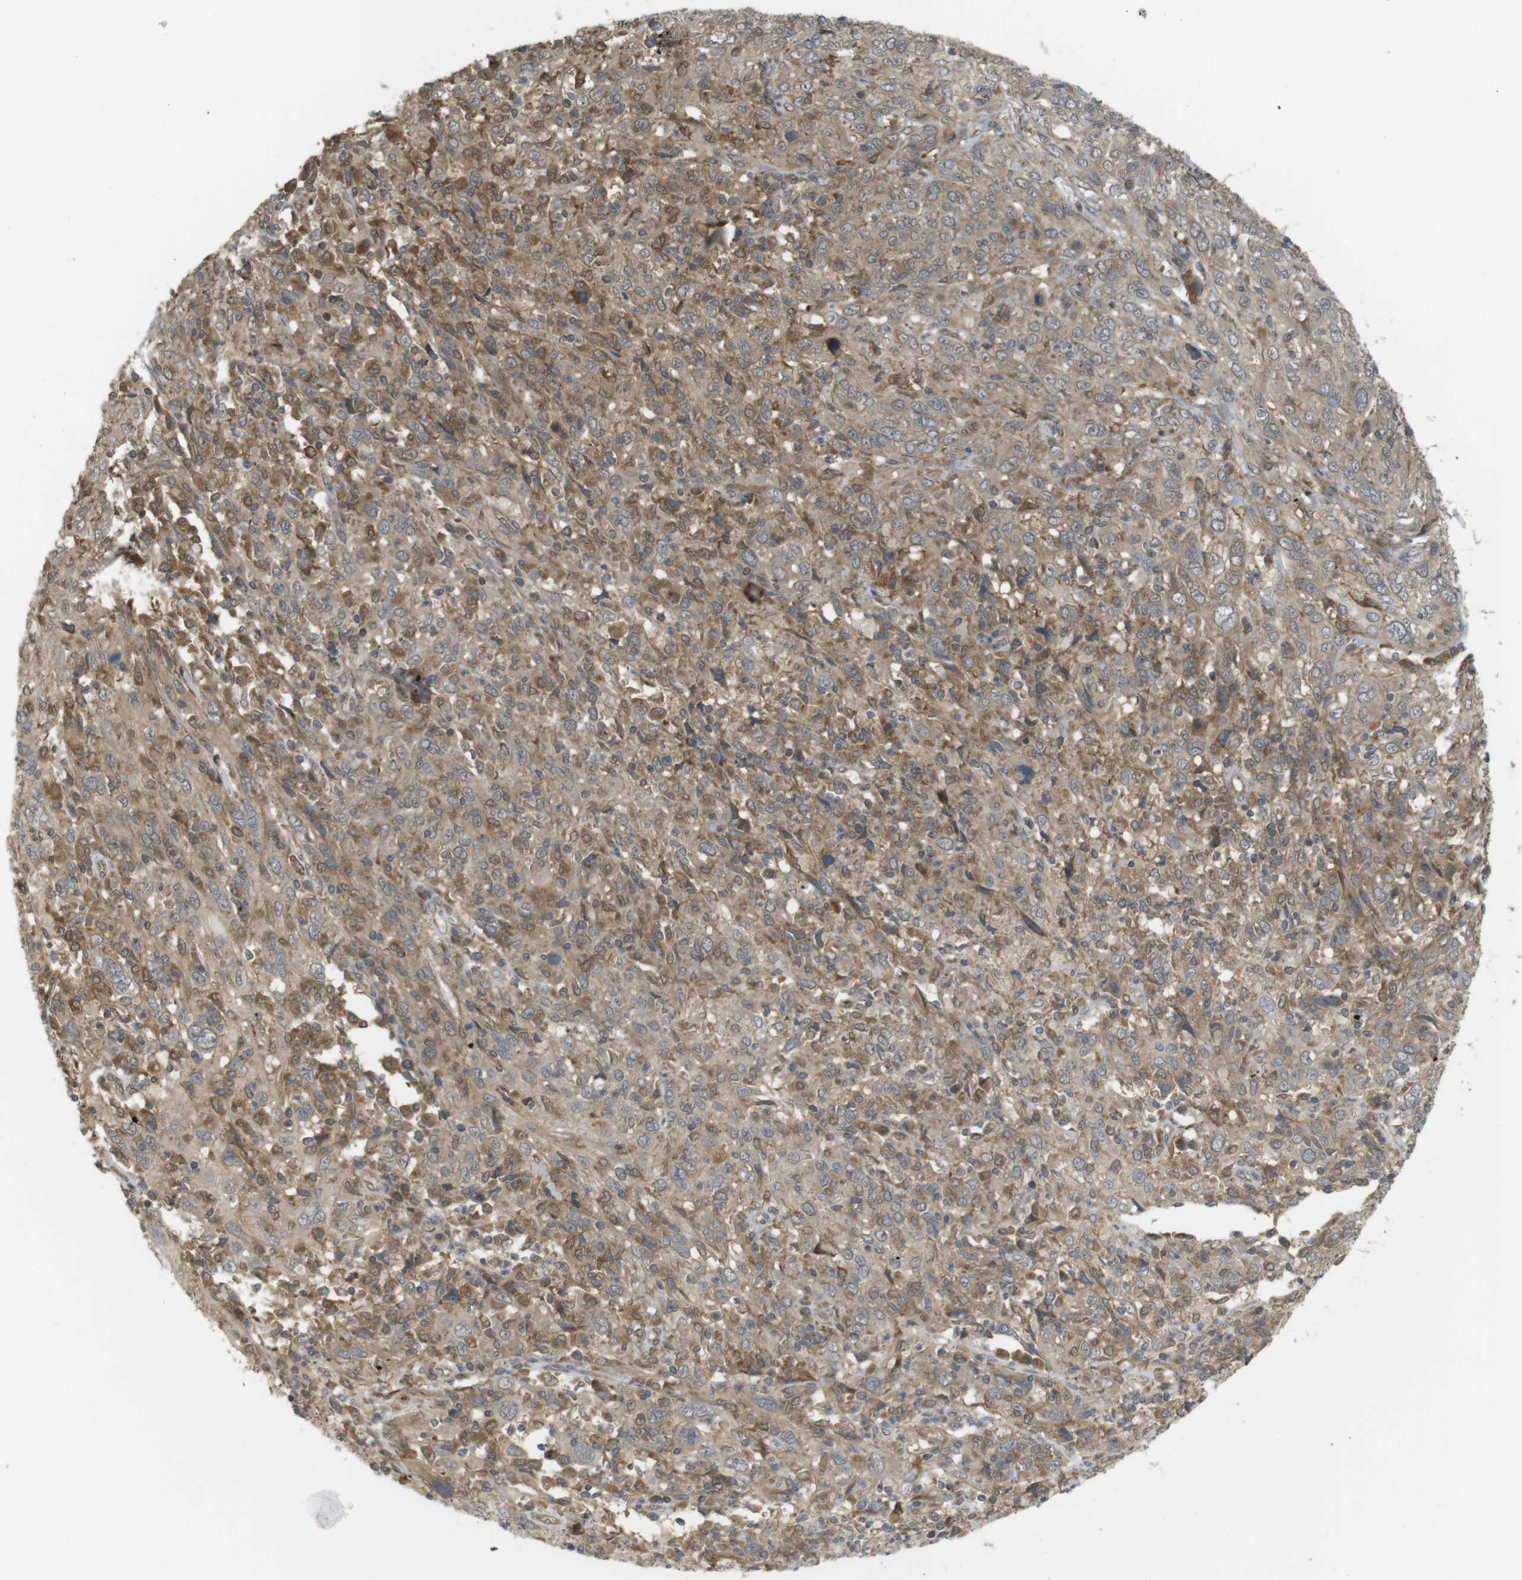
{"staining": {"intensity": "moderate", "quantity": ">75%", "location": "cytoplasmic/membranous"}, "tissue": "cervical cancer", "cell_type": "Tumor cells", "image_type": "cancer", "snomed": [{"axis": "morphology", "description": "Squamous cell carcinoma, NOS"}, {"axis": "topography", "description": "Cervix"}], "caption": "Approximately >75% of tumor cells in human cervical squamous cell carcinoma demonstrate moderate cytoplasmic/membranous protein expression as visualized by brown immunohistochemical staining.", "gene": "RNF130", "patient": {"sex": "female", "age": 46}}